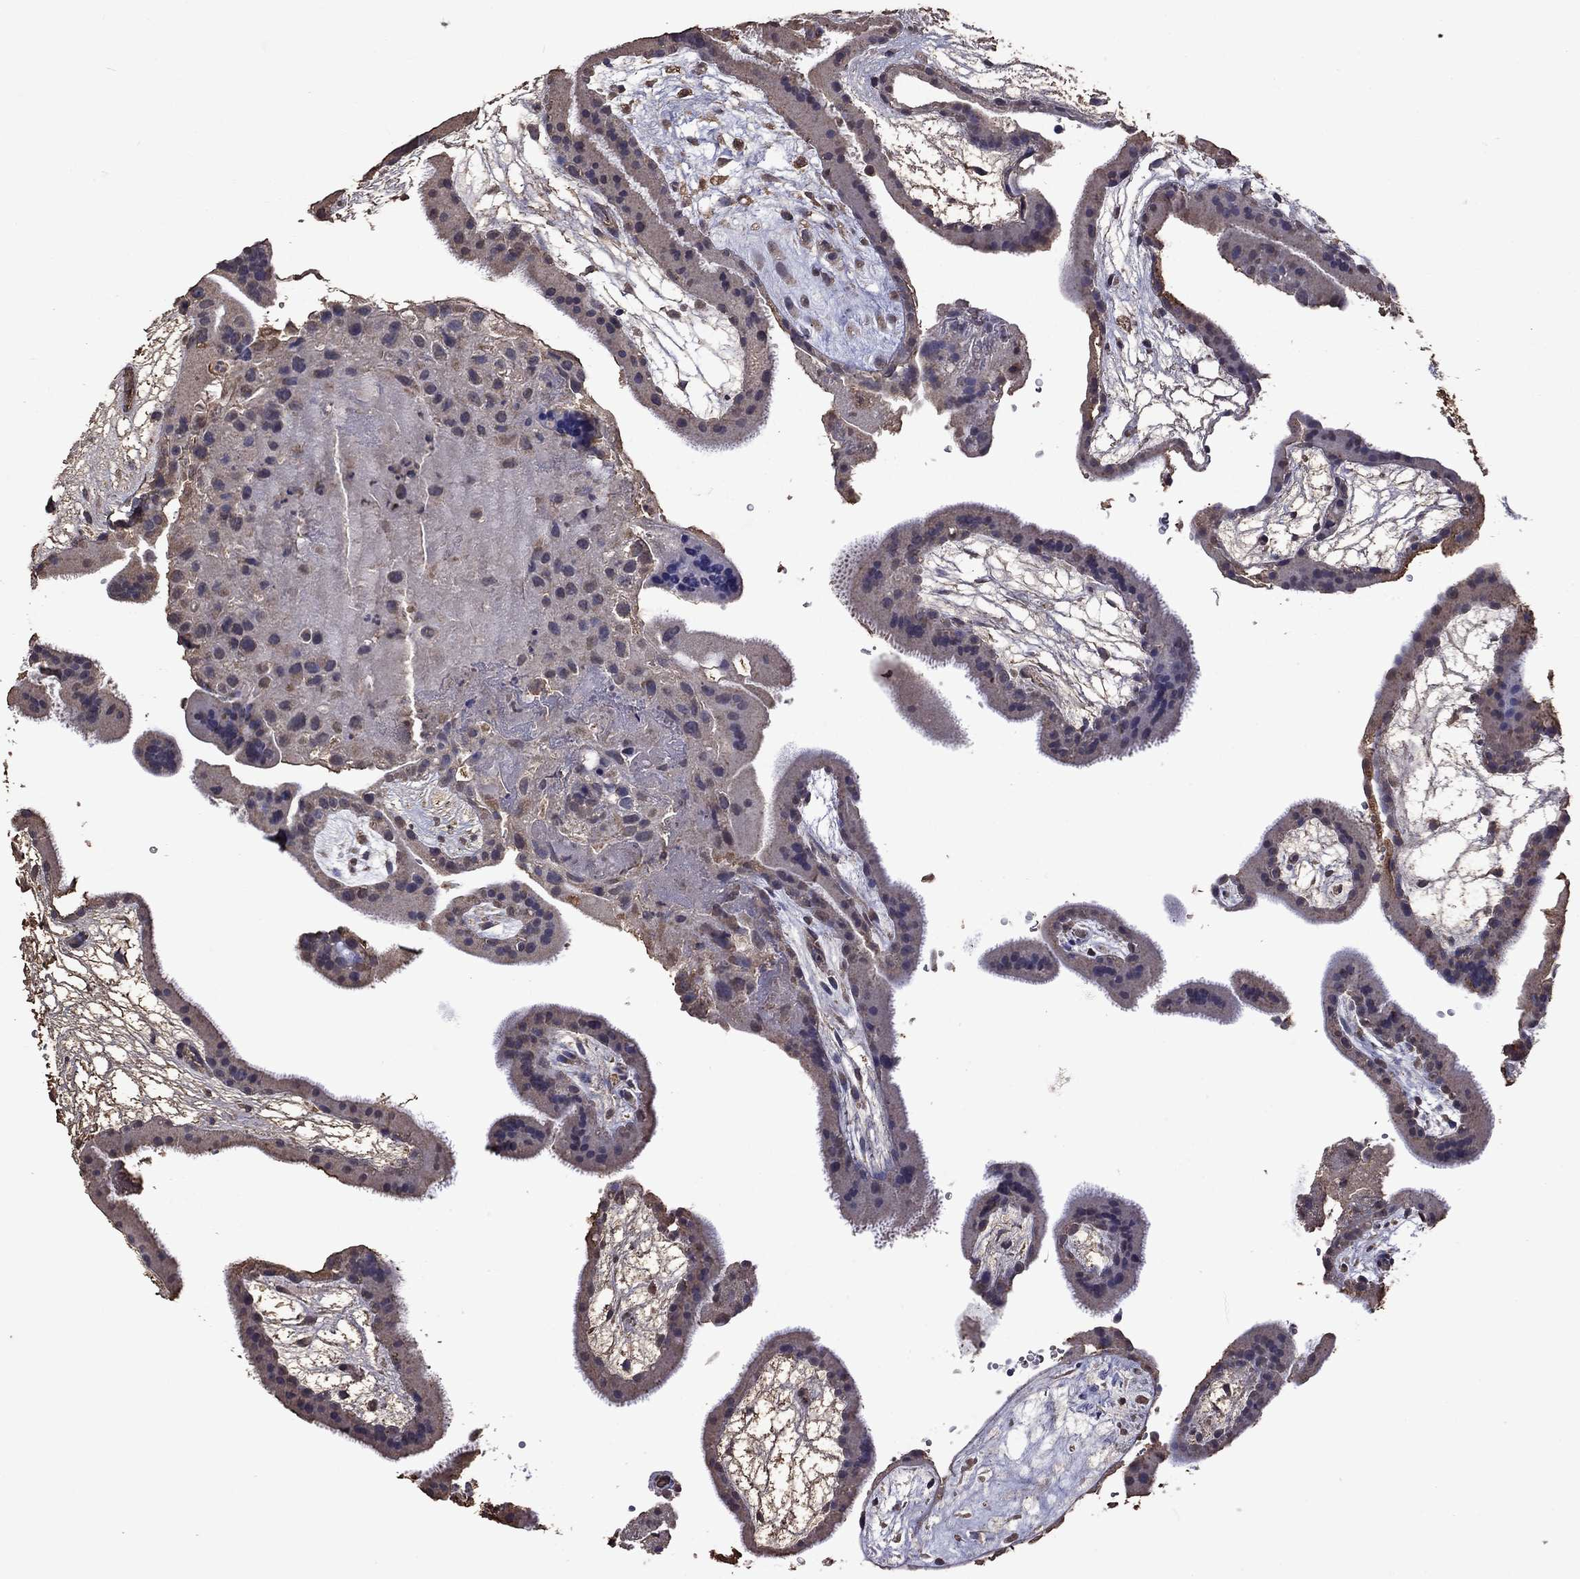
{"staining": {"intensity": "negative", "quantity": "none", "location": "none"}, "tissue": "placenta", "cell_type": "Decidual cells", "image_type": "normal", "snomed": [{"axis": "morphology", "description": "Normal tissue, NOS"}, {"axis": "topography", "description": "Placenta"}], "caption": "Placenta stained for a protein using immunohistochemistry demonstrates no positivity decidual cells.", "gene": "SERPINA5", "patient": {"sex": "female", "age": 19}}